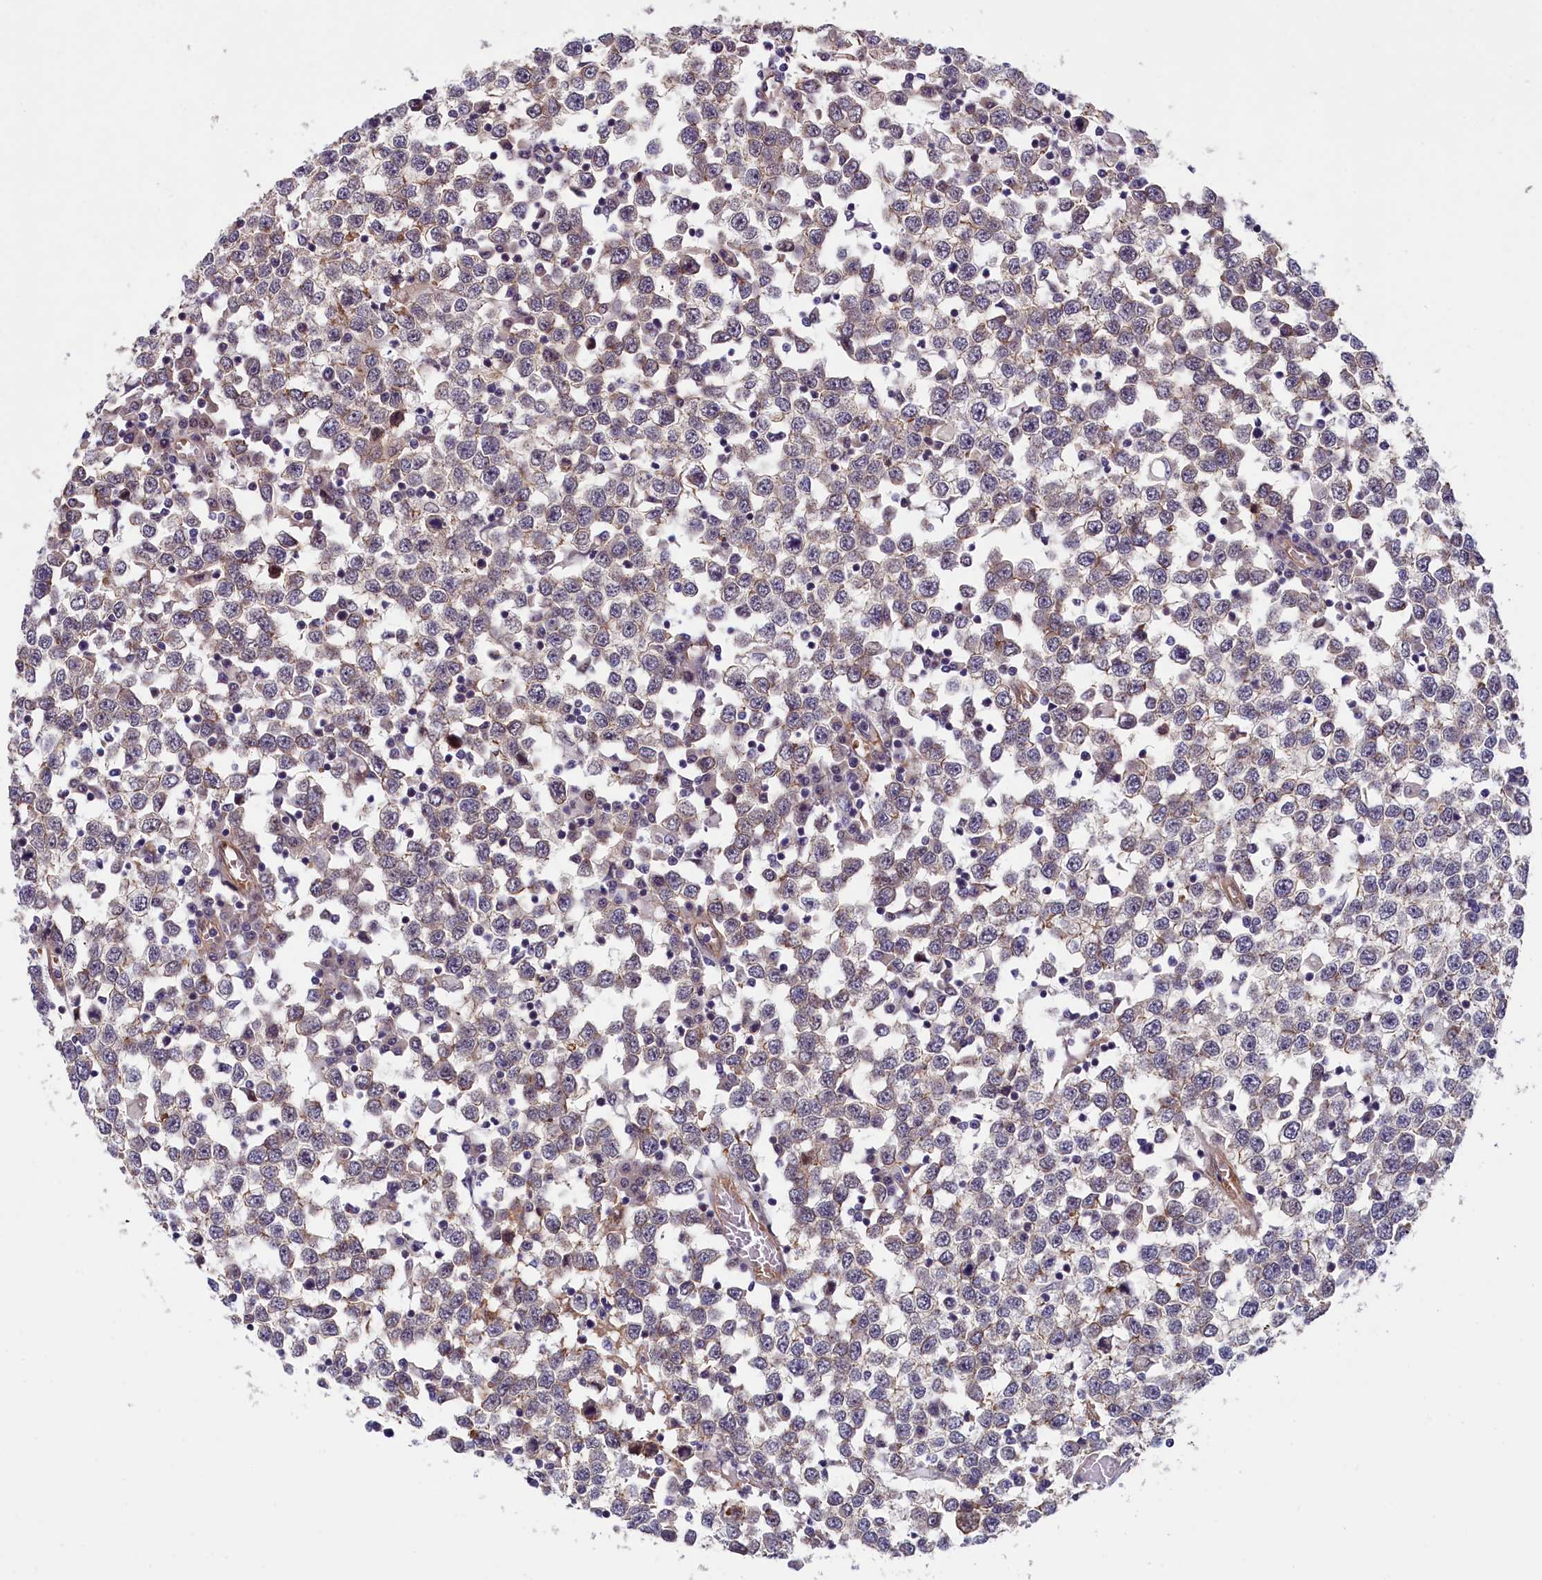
{"staining": {"intensity": "negative", "quantity": "none", "location": "none"}, "tissue": "testis cancer", "cell_type": "Tumor cells", "image_type": "cancer", "snomed": [{"axis": "morphology", "description": "Seminoma, NOS"}, {"axis": "topography", "description": "Testis"}], "caption": "Photomicrograph shows no significant protein expression in tumor cells of testis seminoma. (Stains: DAB (3,3'-diaminobenzidine) immunohistochemistry (IHC) with hematoxylin counter stain, Microscopy: brightfield microscopy at high magnification).", "gene": "ARL14EP", "patient": {"sex": "male", "age": 65}}